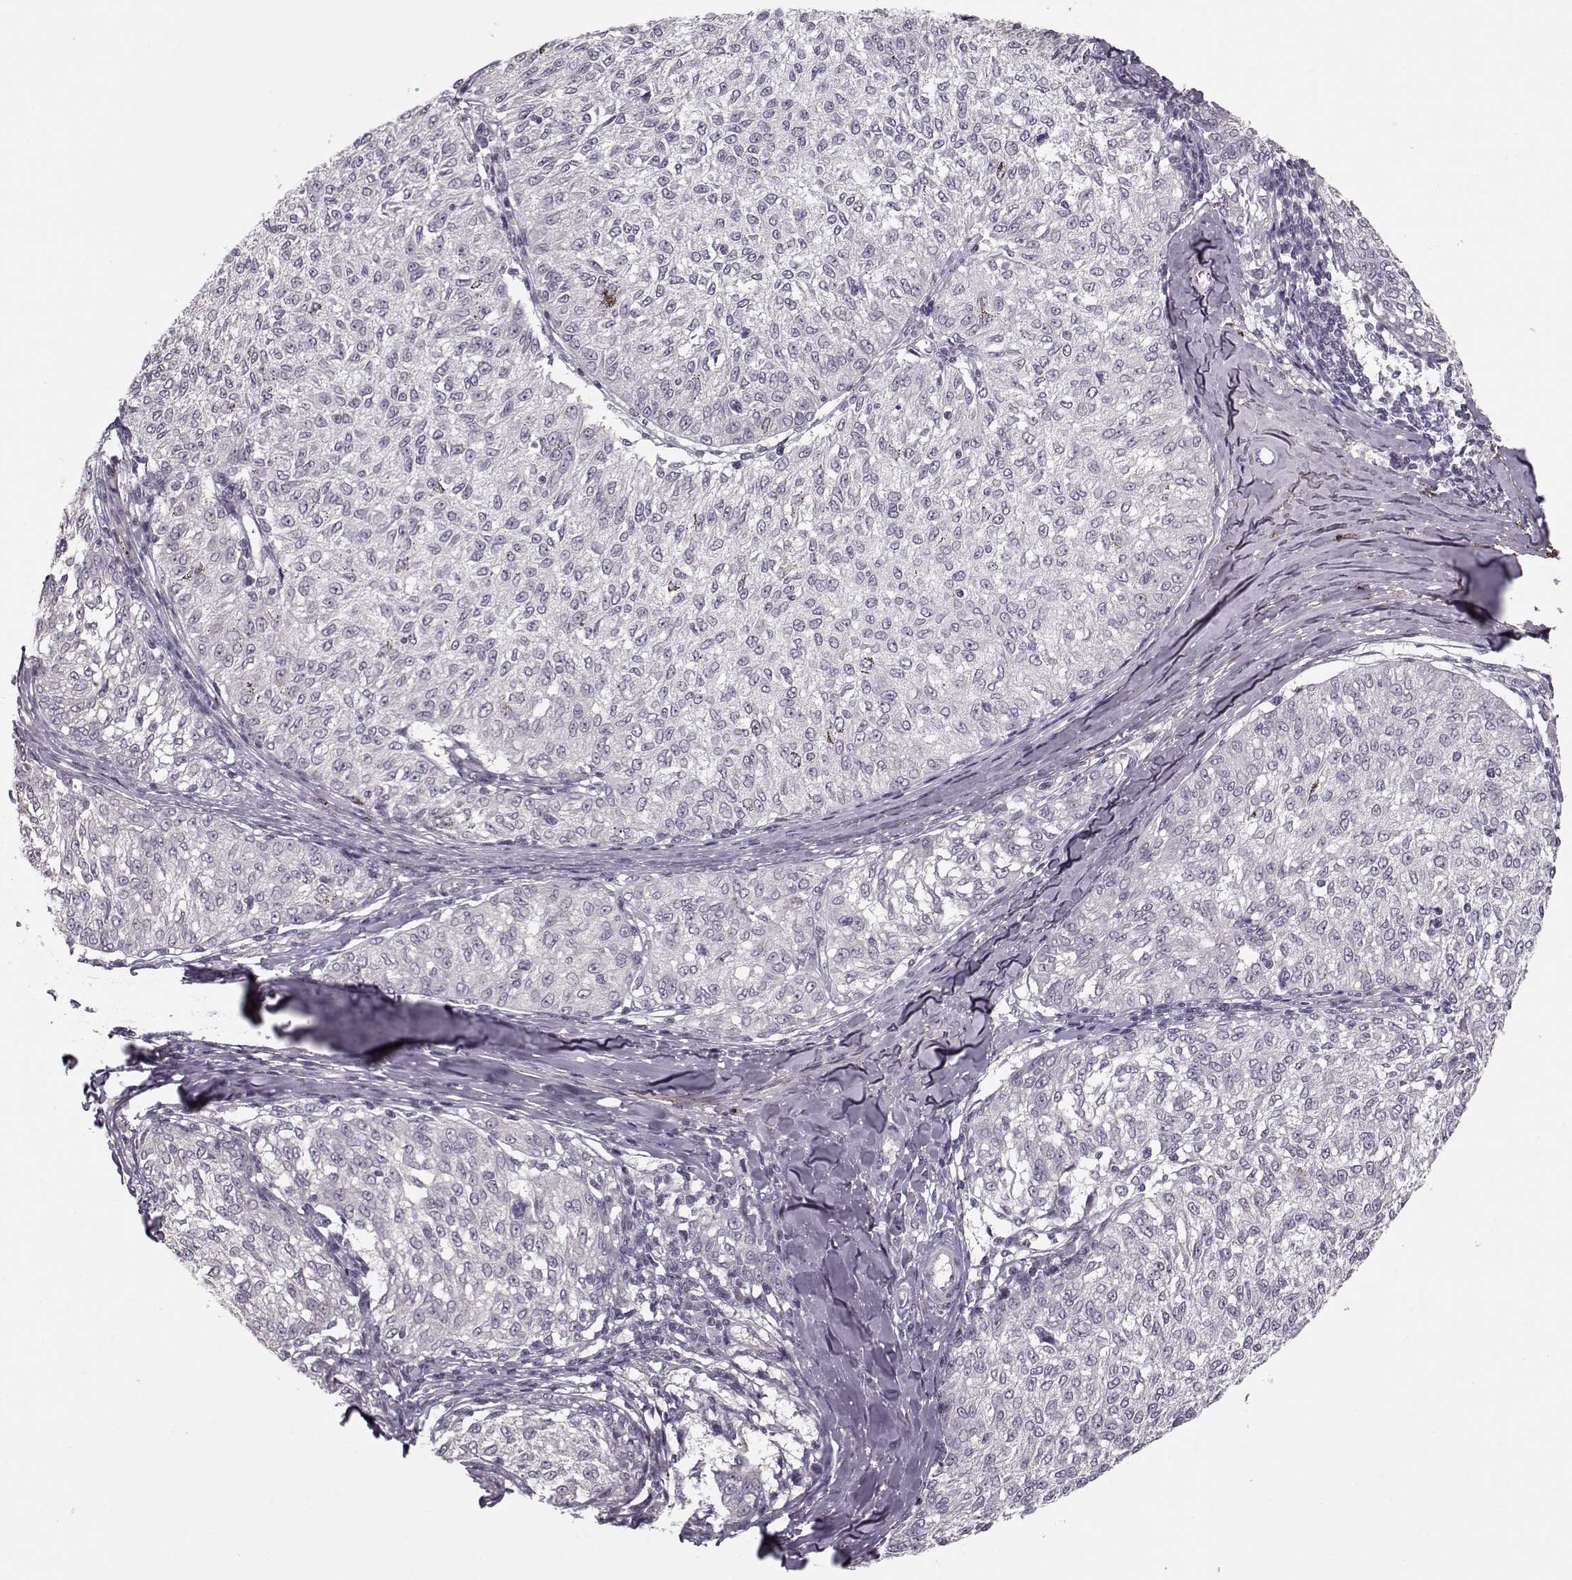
{"staining": {"intensity": "weak", "quantity": "<25%", "location": "cytoplasmic/membranous"}, "tissue": "melanoma", "cell_type": "Tumor cells", "image_type": "cancer", "snomed": [{"axis": "morphology", "description": "Malignant melanoma, NOS"}, {"axis": "topography", "description": "Skin"}], "caption": "The immunohistochemistry (IHC) image has no significant expression in tumor cells of malignant melanoma tissue.", "gene": "DNAI3", "patient": {"sex": "female", "age": 72}}